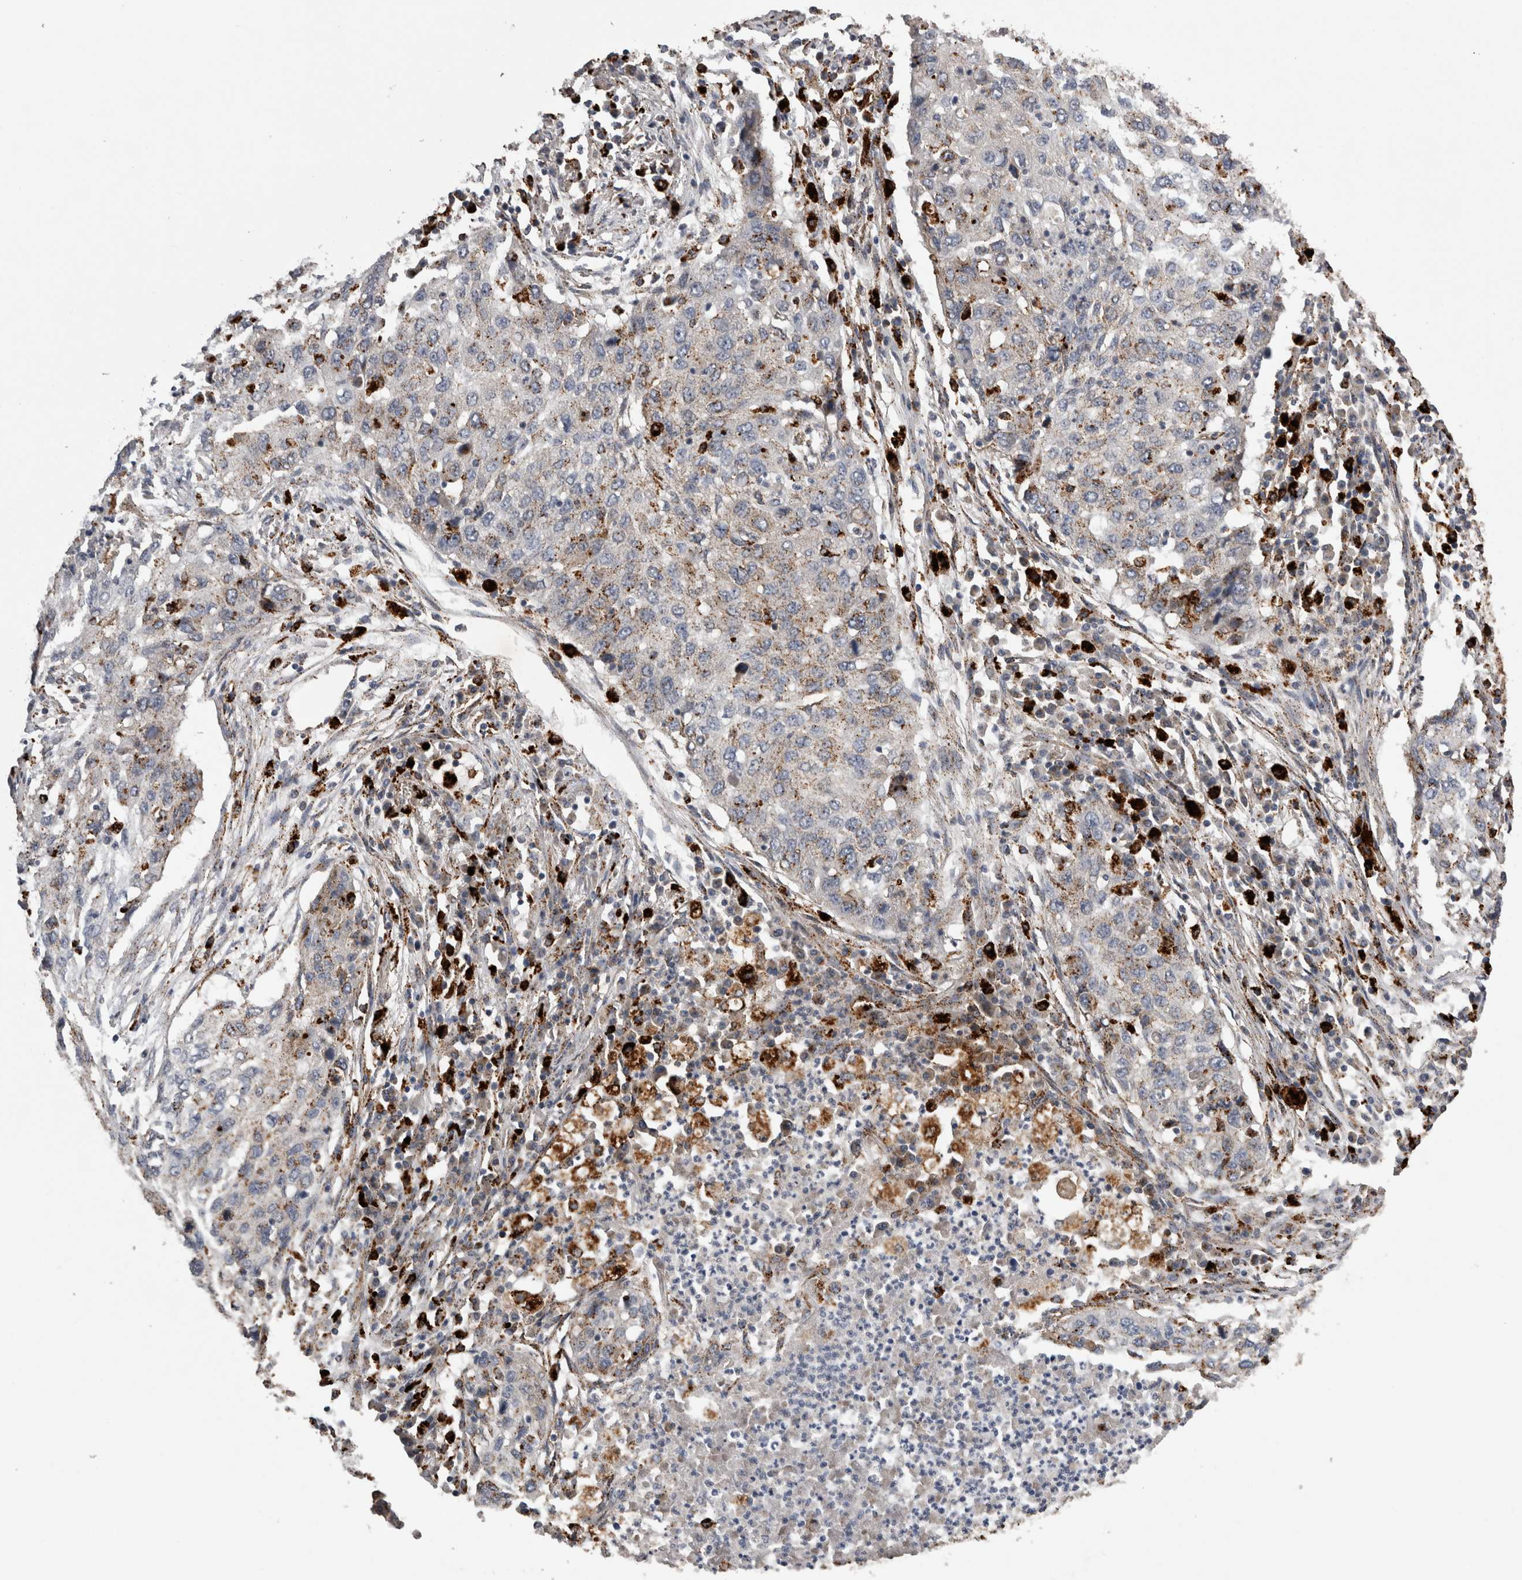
{"staining": {"intensity": "weak", "quantity": "<25%", "location": "cytoplasmic/membranous"}, "tissue": "lung cancer", "cell_type": "Tumor cells", "image_type": "cancer", "snomed": [{"axis": "morphology", "description": "Squamous cell carcinoma, NOS"}, {"axis": "topography", "description": "Lung"}], "caption": "Lung cancer (squamous cell carcinoma) stained for a protein using immunohistochemistry exhibits no positivity tumor cells.", "gene": "CTSZ", "patient": {"sex": "female", "age": 63}}